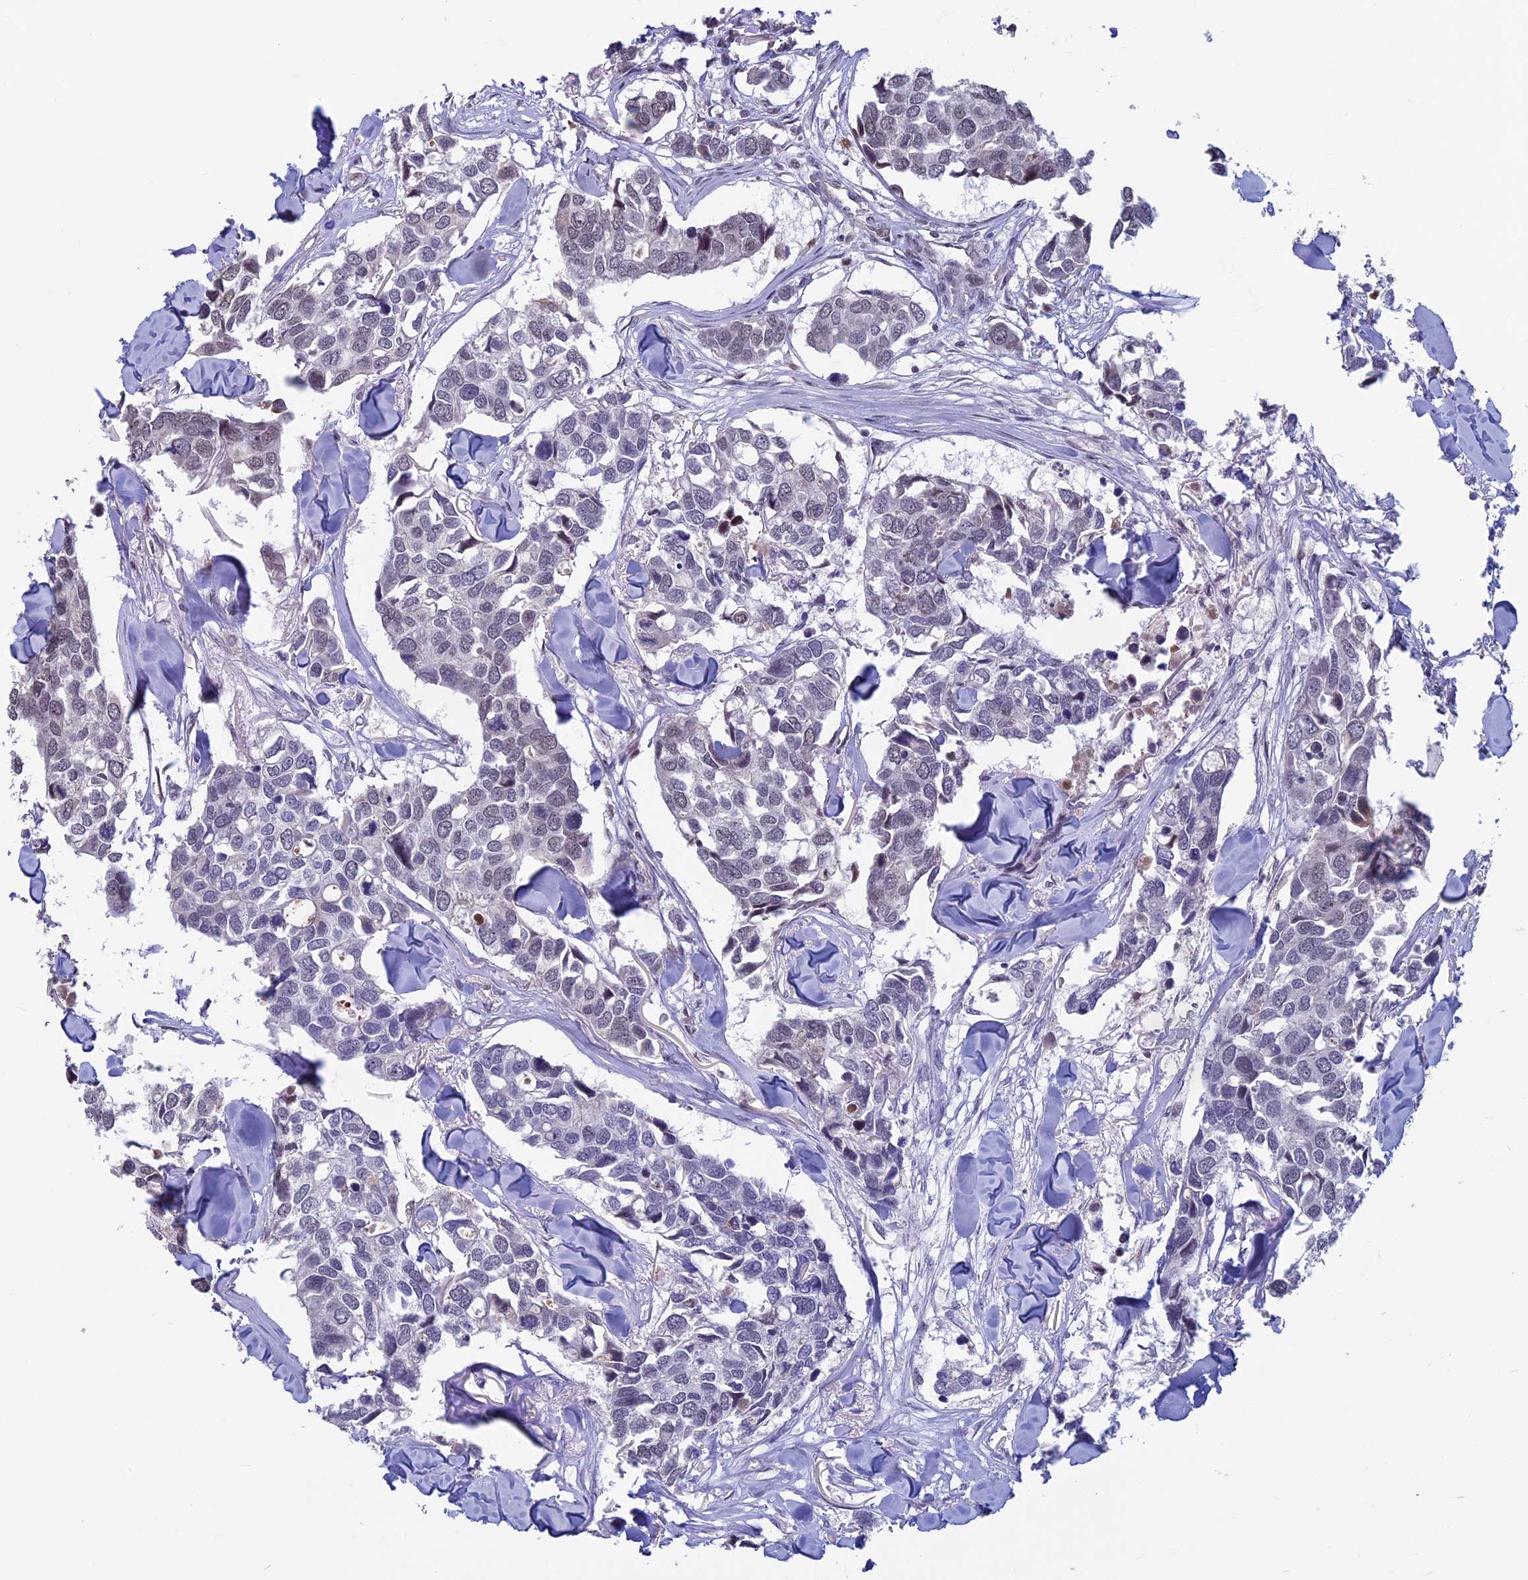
{"staining": {"intensity": "weak", "quantity": "<25%", "location": "nuclear"}, "tissue": "breast cancer", "cell_type": "Tumor cells", "image_type": "cancer", "snomed": [{"axis": "morphology", "description": "Duct carcinoma"}, {"axis": "topography", "description": "Breast"}], "caption": "IHC histopathology image of intraductal carcinoma (breast) stained for a protein (brown), which demonstrates no expression in tumor cells.", "gene": "SPIRE1", "patient": {"sex": "female", "age": 83}}